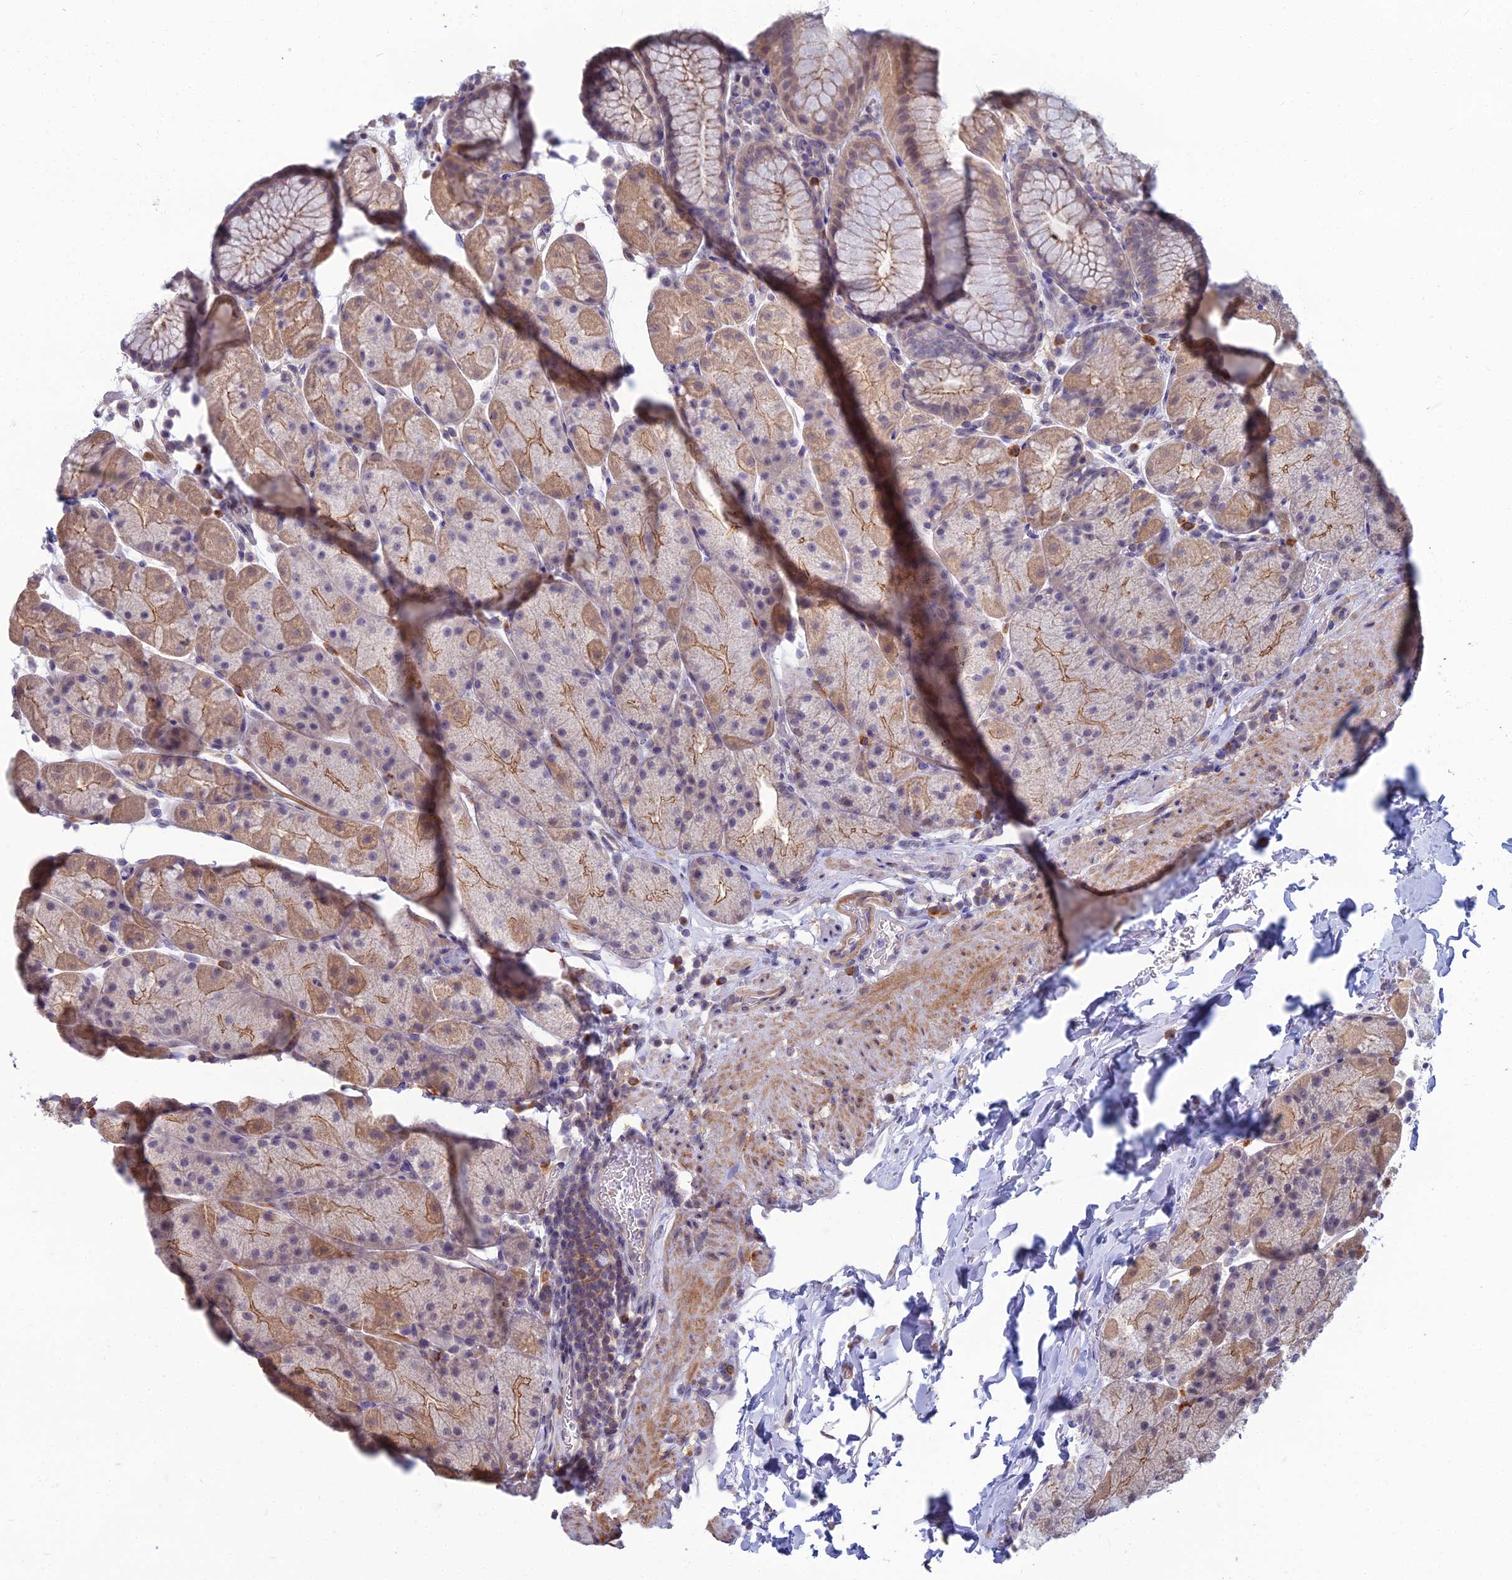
{"staining": {"intensity": "moderate", "quantity": "25%-75%", "location": "cytoplasmic/membranous"}, "tissue": "stomach", "cell_type": "Glandular cells", "image_type": "normal", "snomed": [{"axis": "morphology", "description": "Normal tissue, NOS"}, {"axis": "topography", "description": "Stomach, upper"}, {"axis": "topography", "description": "Stomach, lower"}], "caption": "IHC (DAB (3,3'-diaminobenzidine)) staining of benign human stomach shows moderate cytoplasmic/membranous protein expression in approximately 25%-75% of glandular cells.", "gene": "OPA3", "patient": {"sex": "male", "age": 67}}